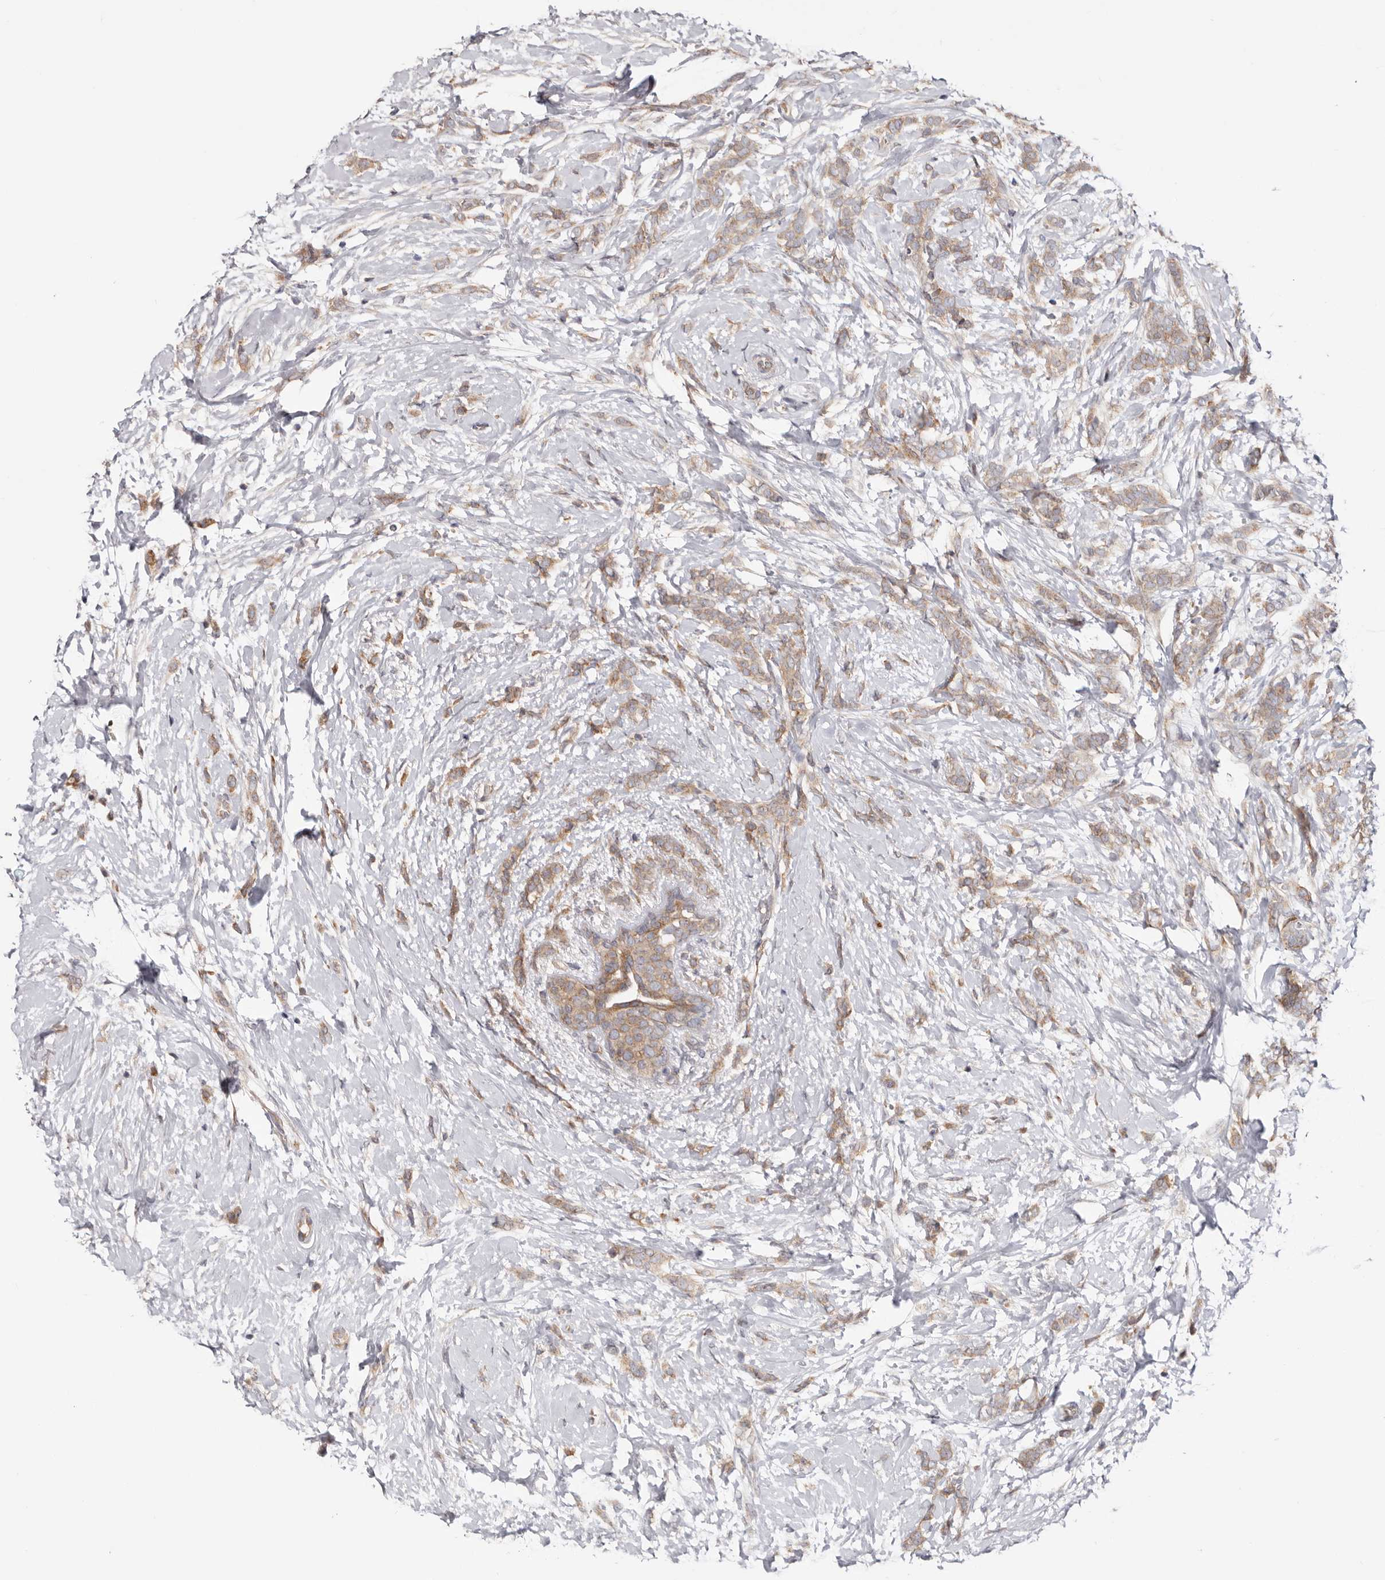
{"staining": {"intensity": "weak", "quantity": ">75%", "location": "cytoplasmic/membranous"}, "tissue": "breast cancer", "cell_type": "Tumor cells", "image_type": "cancer", "snomed": [{"axis": "morphology", "description": "Lobular carcinoma, in situ"}, {"axis": "morphology", "description": "Lobular carcinoma"}, {"axis": "topography", "description": "Breast"}], "caption": "The histopathology image exhibits immunohistochemical staining of breast lobular carcinoma. There is weak cytoplasmic/membranous positivity is identified in about >75% of tumor cells. The staining is performed using DAB (3,3'-diaminobenzidine) brown chromogen to label protein expression. The nuclei are counter-stained blue using hematoxylin.", "gene": "TMUB1", "patient": {"sex": "female", "age": 41}}